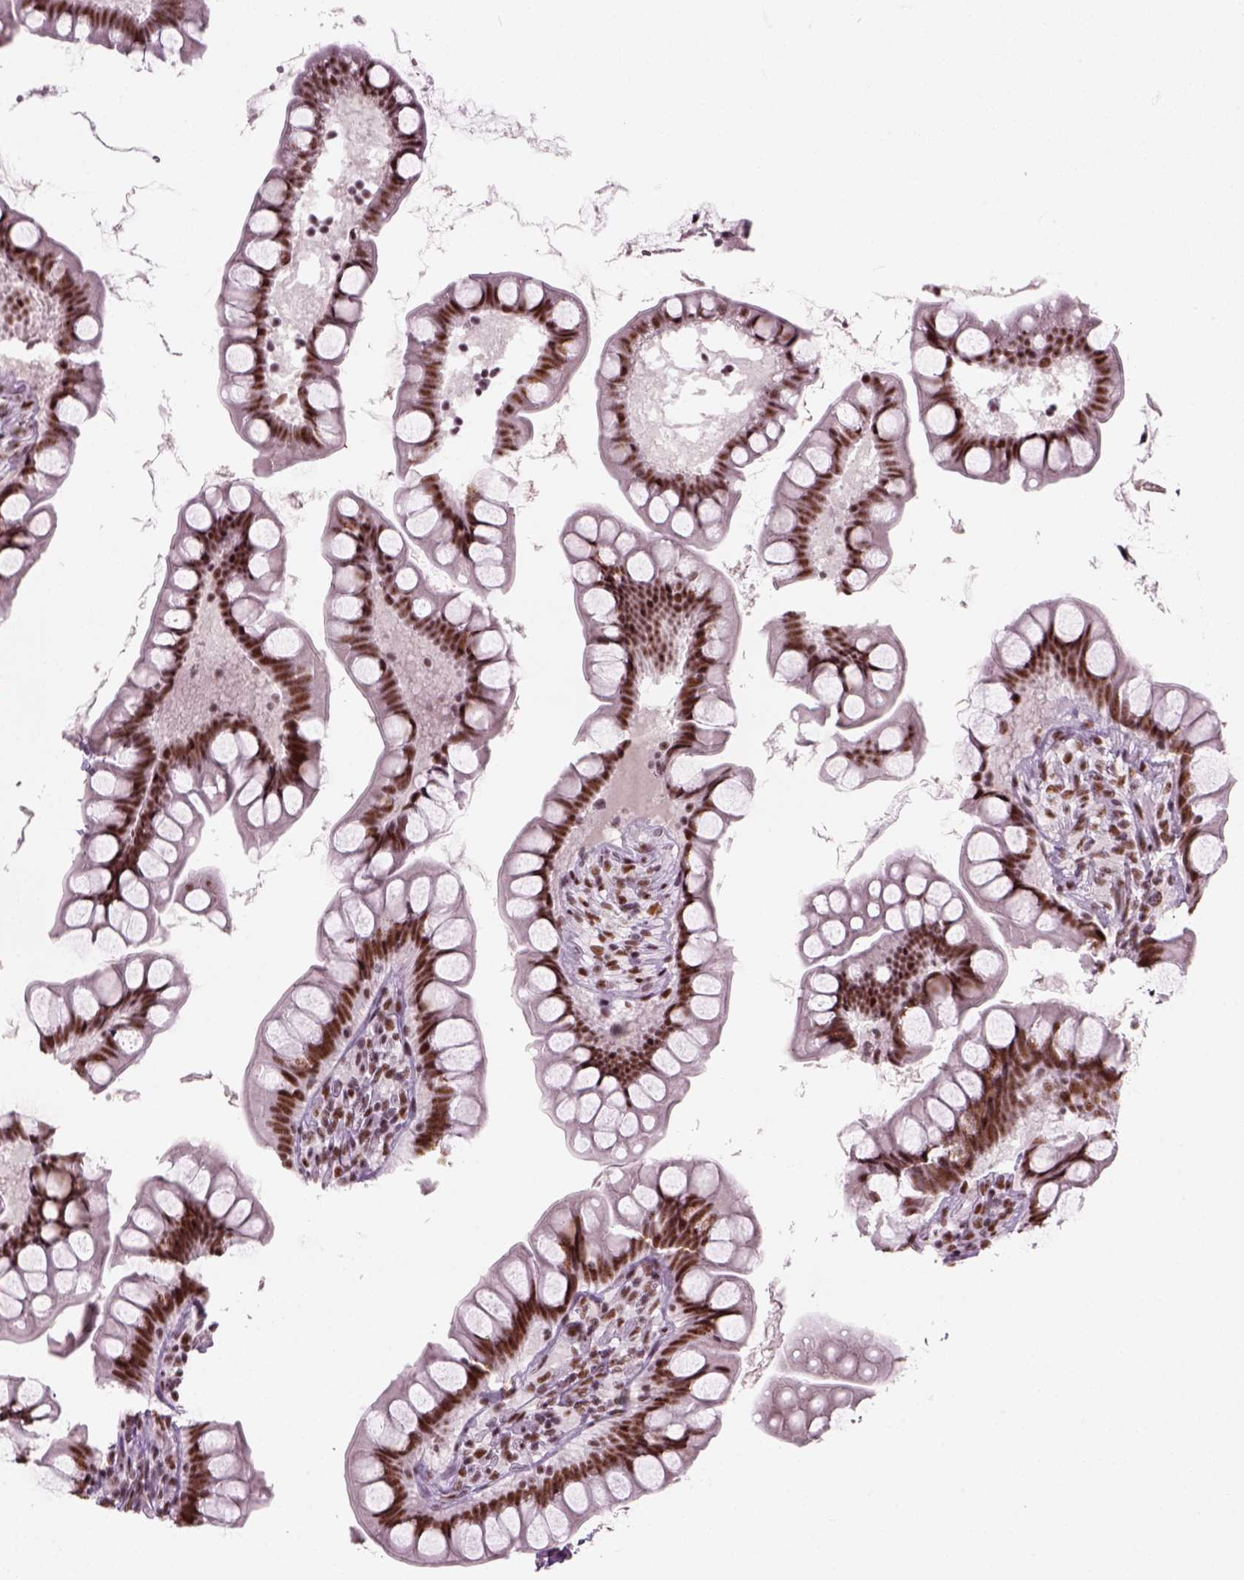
{"staining": {"intensity": "moderate", "quantity": ">75%", "location": "nuclear"}, "tissue": "small intestine", "cell_type": "Glandular cells", "image_type": "normal", "snomed": [{"axis": "morphology", "description": "Normal tissue, NOS"}, {"axis": "topography", "description": "Small intestine"}], "caption": "Protein analysis of benign small intestine demonstrates moderate nuclear positivity in approximately >75% of glandular cells.", "gene": "GTF2F1", "patient": {"sex": "male", "age": 70}}